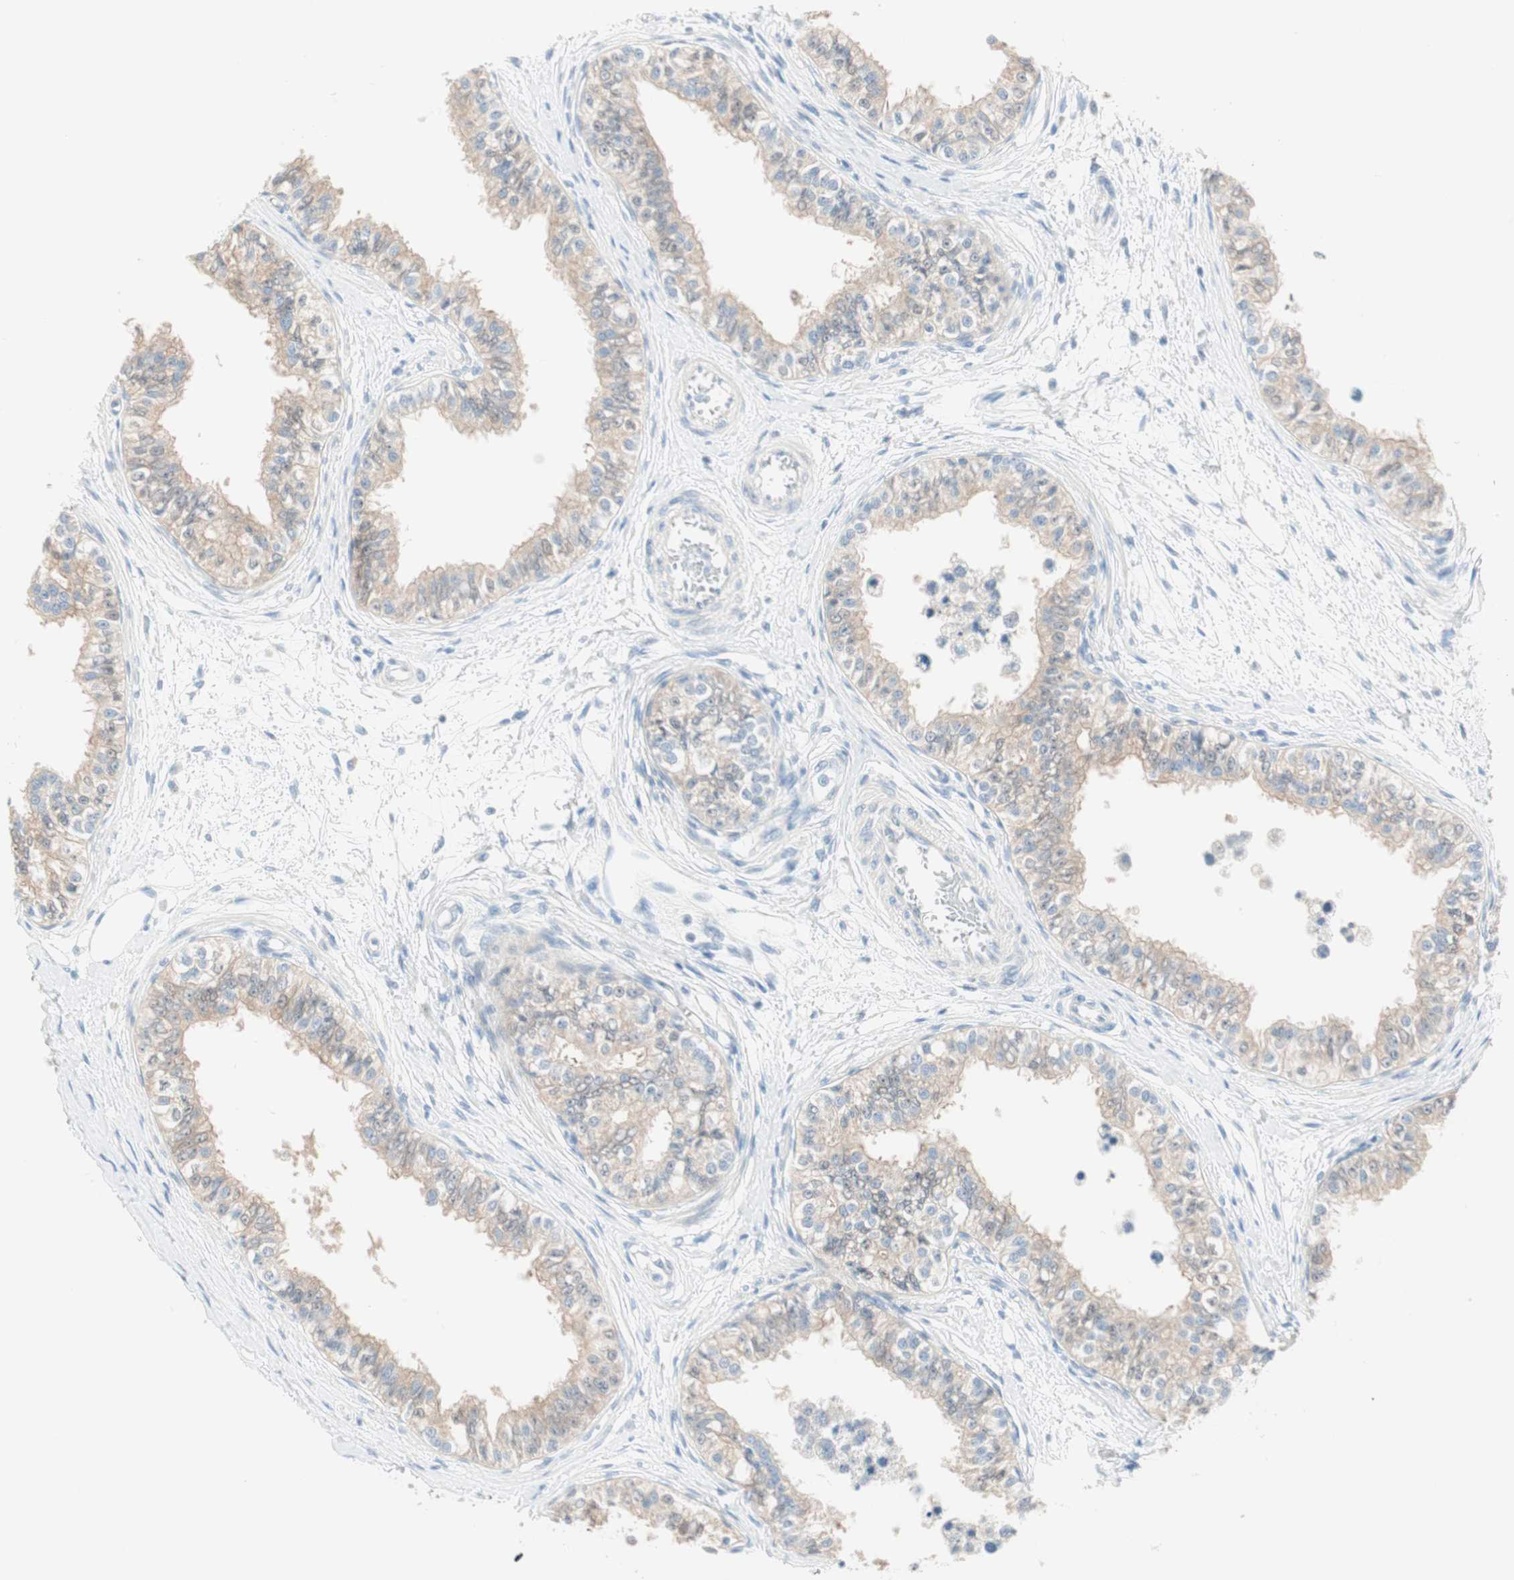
{"staining": {"intensity": "weak", "quantity": ">75%", "location": "cytoplasmic/membranous"}, "tissue": "epididymis", "cell_type": "Glandular cells", "image_type": "normal", "snomed": [{"axis": "morphology", "description": "Normal tissue, NOS"}, {"axis": "morphology", "description": "Adenocarcinoma, metastatic, NOS"}, {"axis": "topography", "description": "Testis"}, {"axis": "topography", "description": "Epididymis"}], "caption": "Normal epididymis exhibits weak cytoplasmic/membranous positivity in about >75% of glandular cells.", "gene": "SULT1C2", "patient": {"sex": "male", "age": 26}}